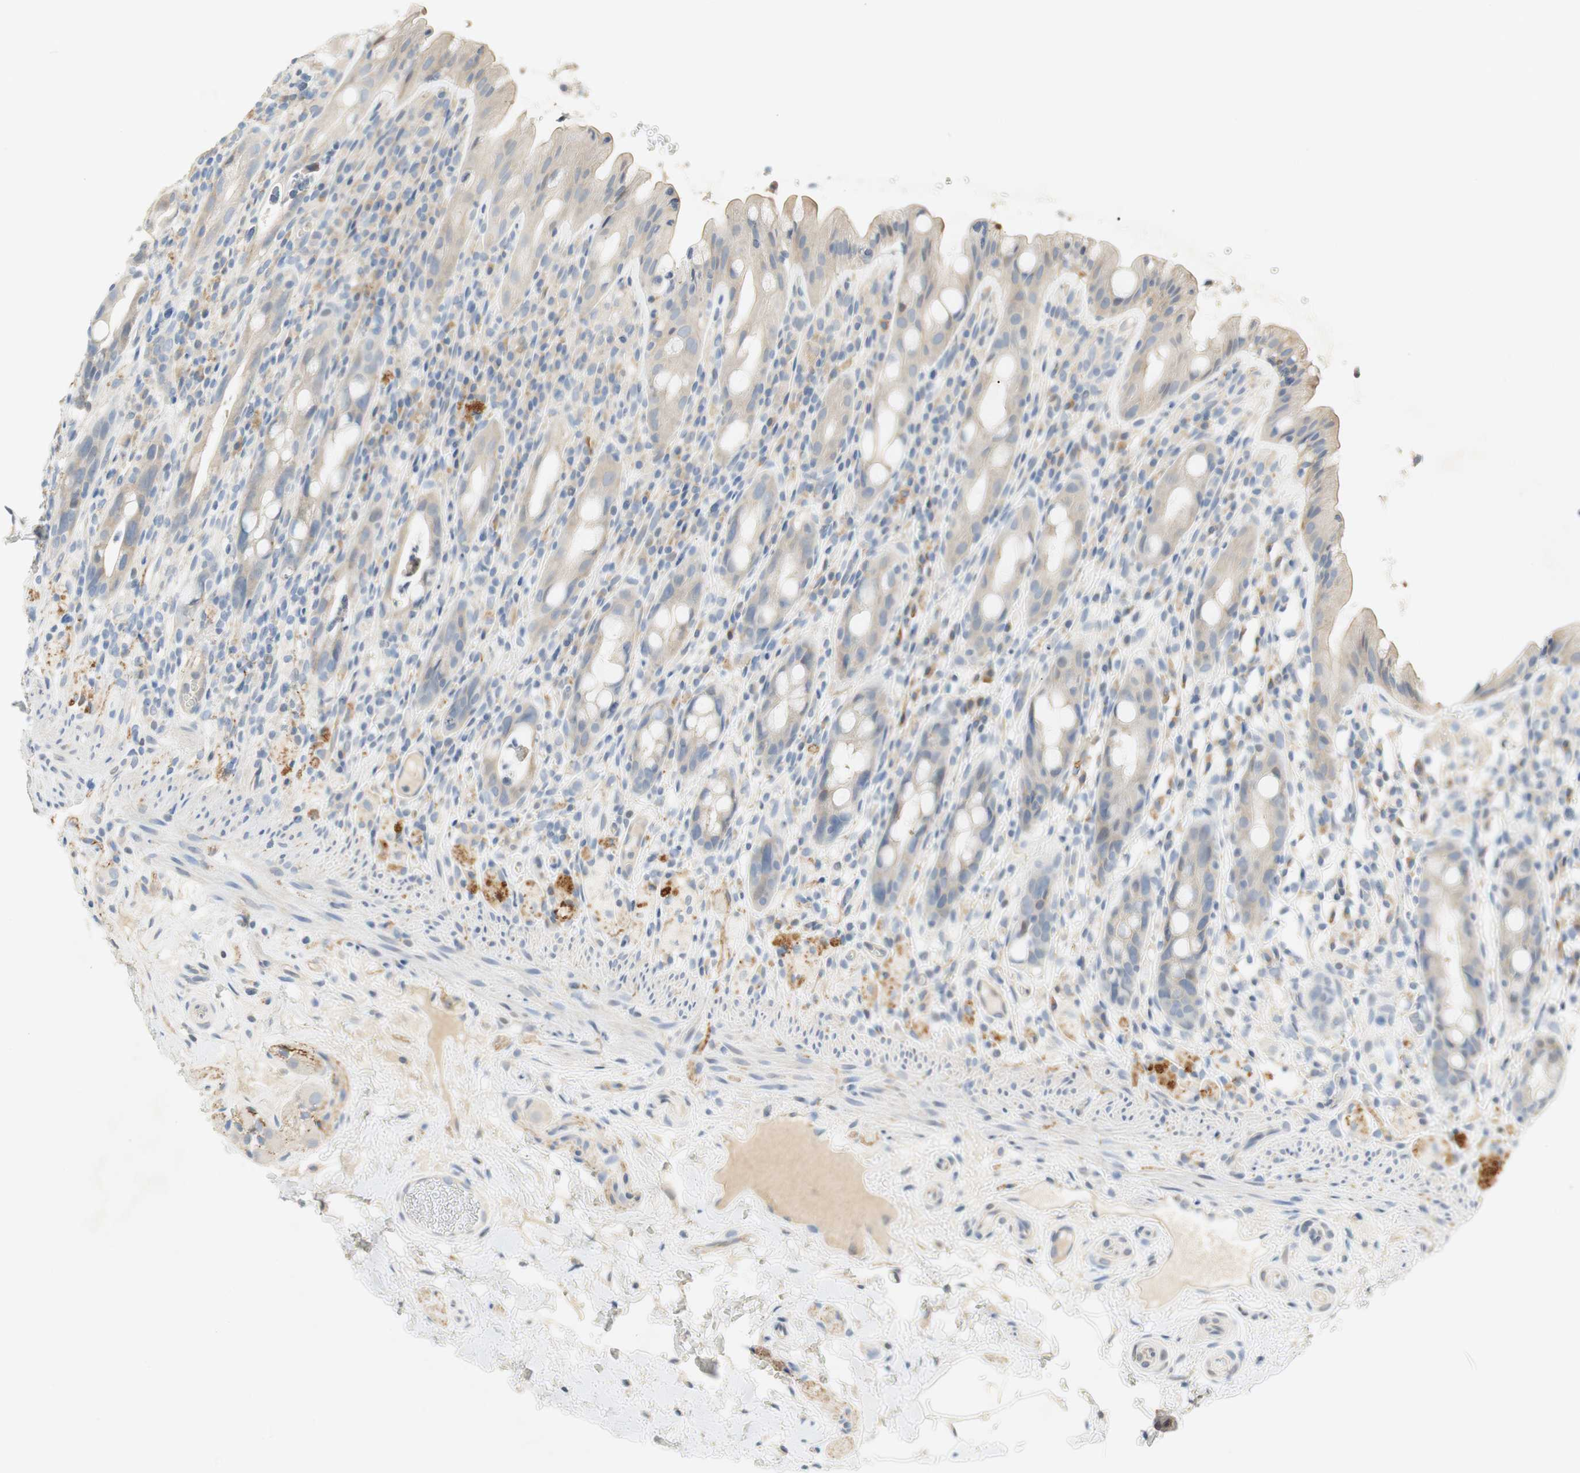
{"staining": {"intensity": "negative", "quantity": "none", "location": "none"}, "tissue": "rectum", "cell_type": "Glandular cells", "image_type": "normal", "snomed": [{"axis": "morphology", "description": "Normal tissue, NOS"}, {"axis": "topography", "description": "Rectum"}], "caption": "This histopathology image is of benign rectum stained with IHC to label a protein in brown with the nuclei are counter-stained blue. There is no expression in glandular cells. Brightfield microscopy of immunohistochemistry stained with DAB (3,3'-diaminobenzidine) (brown) and hematoxylin (blue), captured at high magnification.", "gene": "CCM2L", "patient": {"sex": "male", "age": 44}}